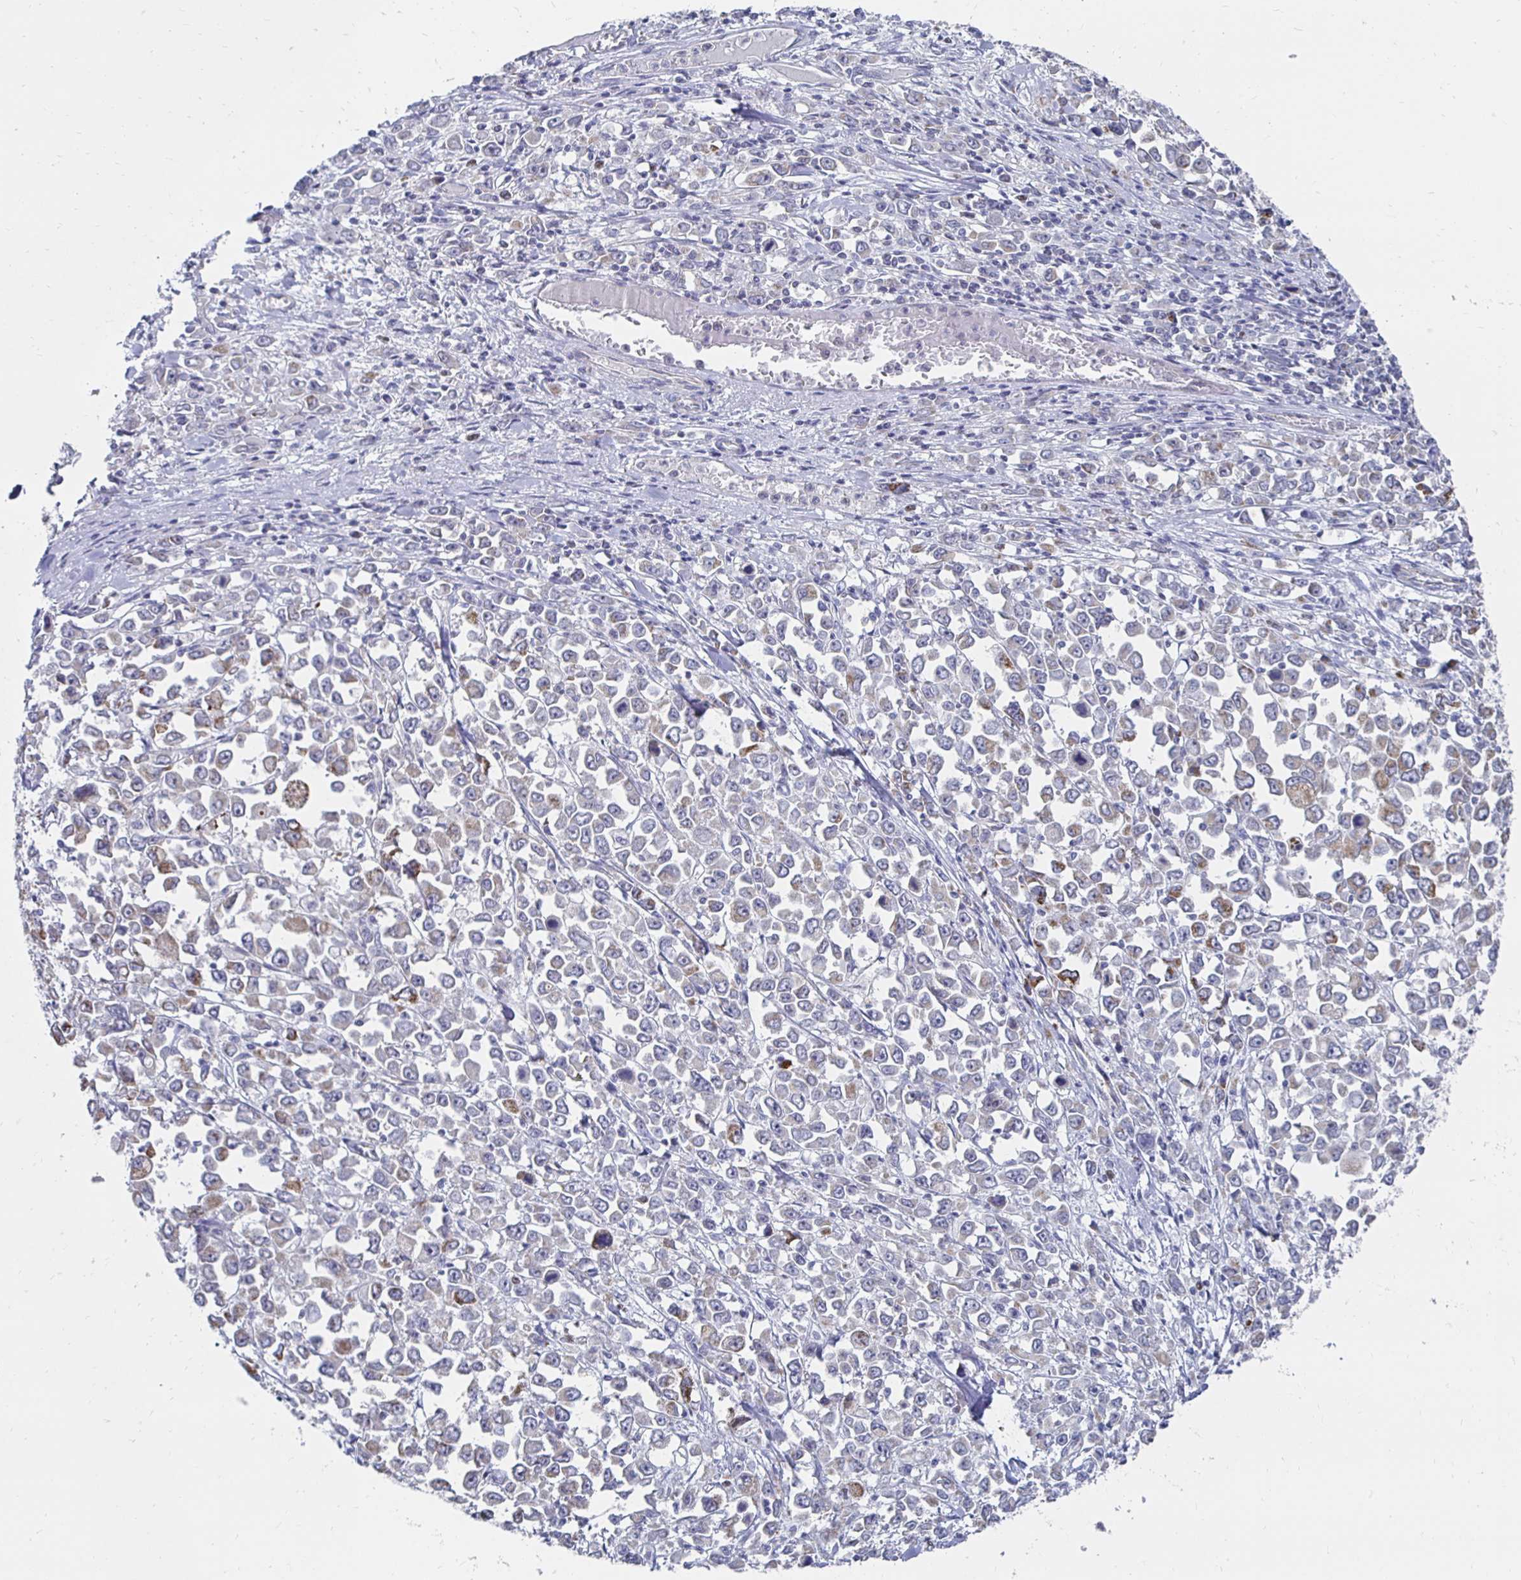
{"staining": {"intensity": "weak", "quantity": "<25%", "location": "cytoplasmic/membranous"}, "tissue": "stomach cancer", "cell_type": "Tumor cells", "image_type": "cancer", "snomed": [{"axis": "morphology", "description": "Adenocarcinoma, NOS"}, {"axis": "topography", "description": "Stomach, upper"}], "caption": "Protein analysis of stomach cancer shows no significant staining in tumor cells.", "gene": "NOCT", "patient": {"sex": "male", "age": 70}}